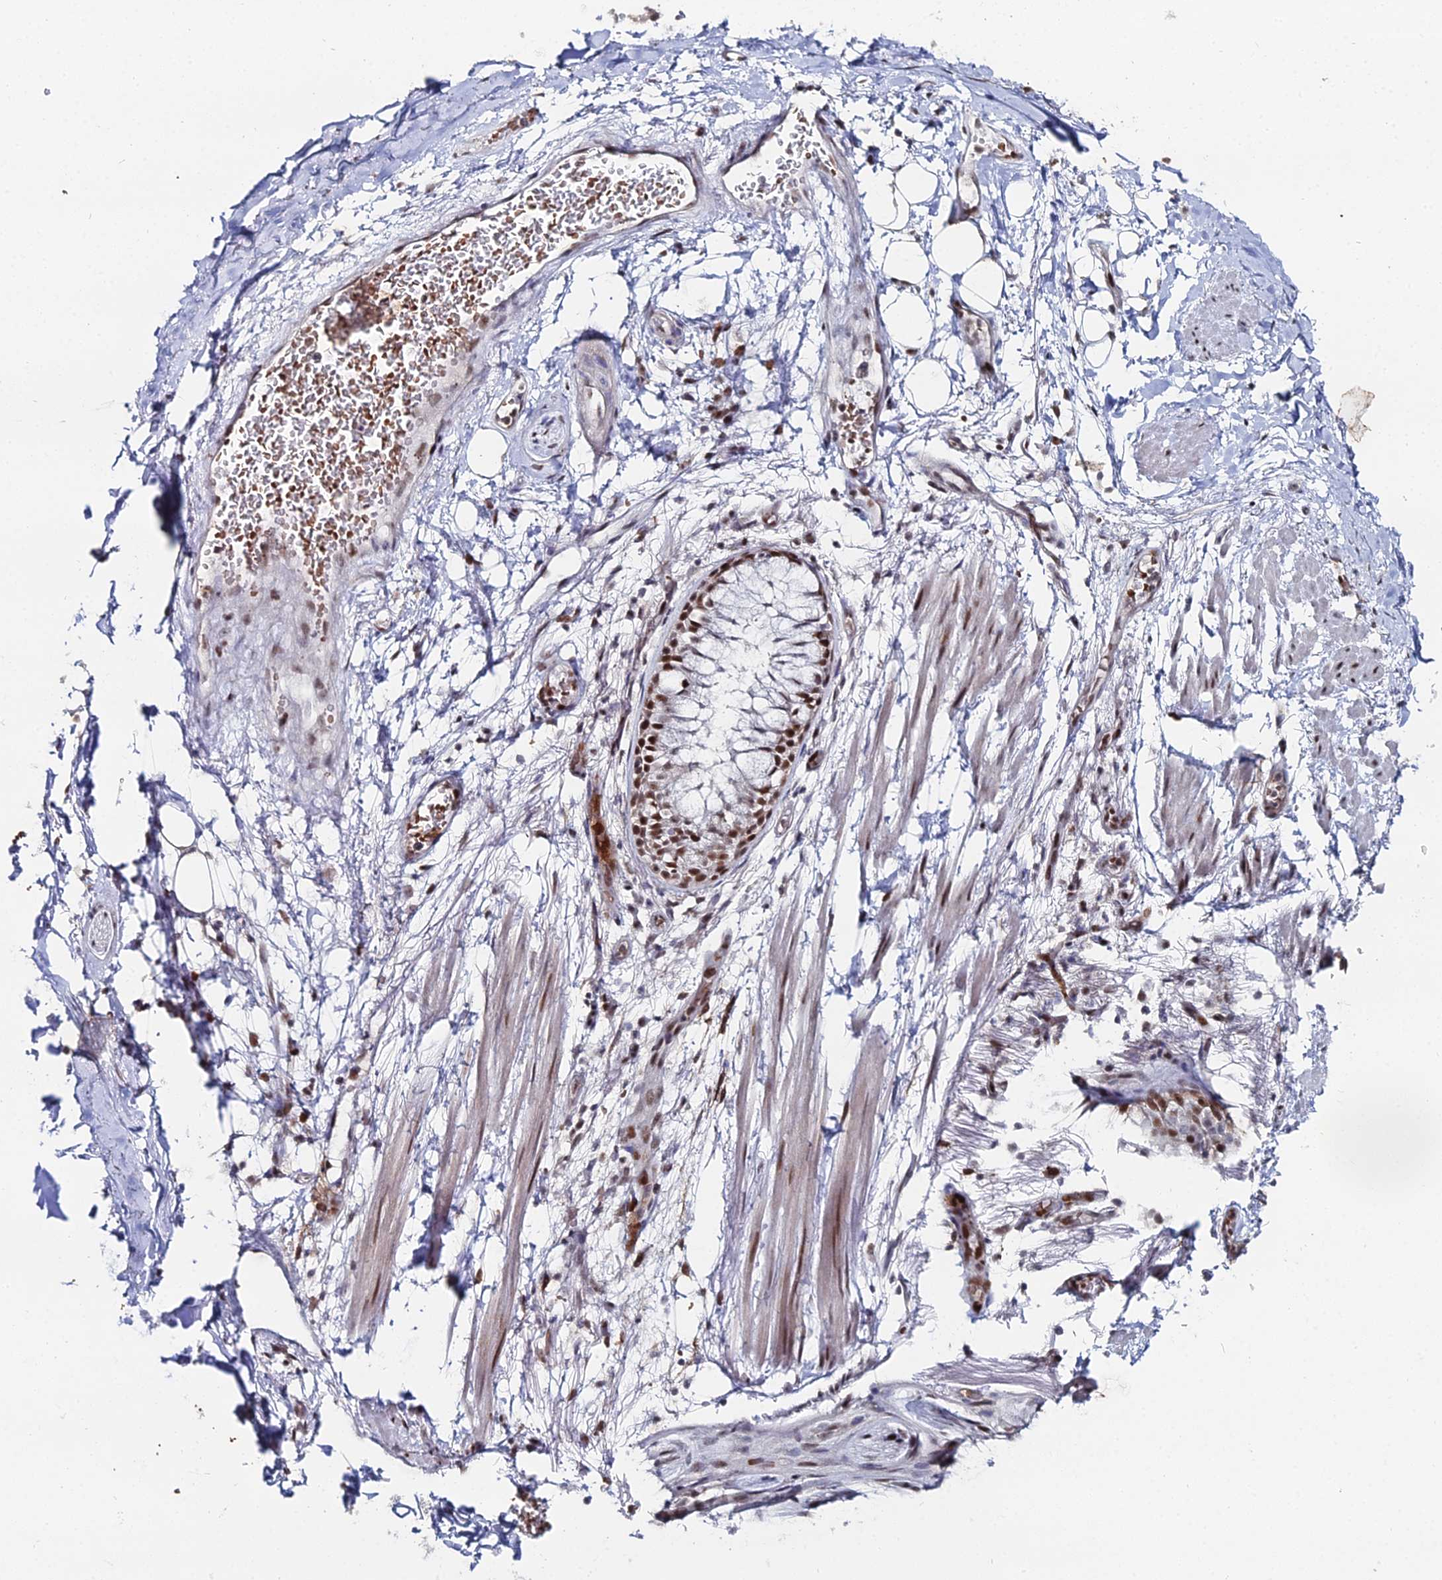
{"staining": {"intensity": "strong", "quantity": ">75%", "location": "nuclear"}, "tissue": "adipose tissue", "cell_type": "Adipocytes", "image_type": "normal", "snomed": [{"axis": "morphology", "description": "Normal tissue, NOS"}, {"axis": "topography", "description": "Lymph node"}, {"axis": "topography", "description": "Cartilage tissue"}, {"axis": "topography", "description": "Bronchus"}], "caption": "Brown immunohistochemical staining in benign adipose tissue exhibits strong nuclear expression in approximately >75% of adipocytes. The protein is stained brown, and the nuclei are stained in blue (DAB (3,3'-diaminobenzidine) IHC with brightfield microscopy, high magnification).", "gene": "GSC2", "patient": {"sex": "male", "age": 63}}